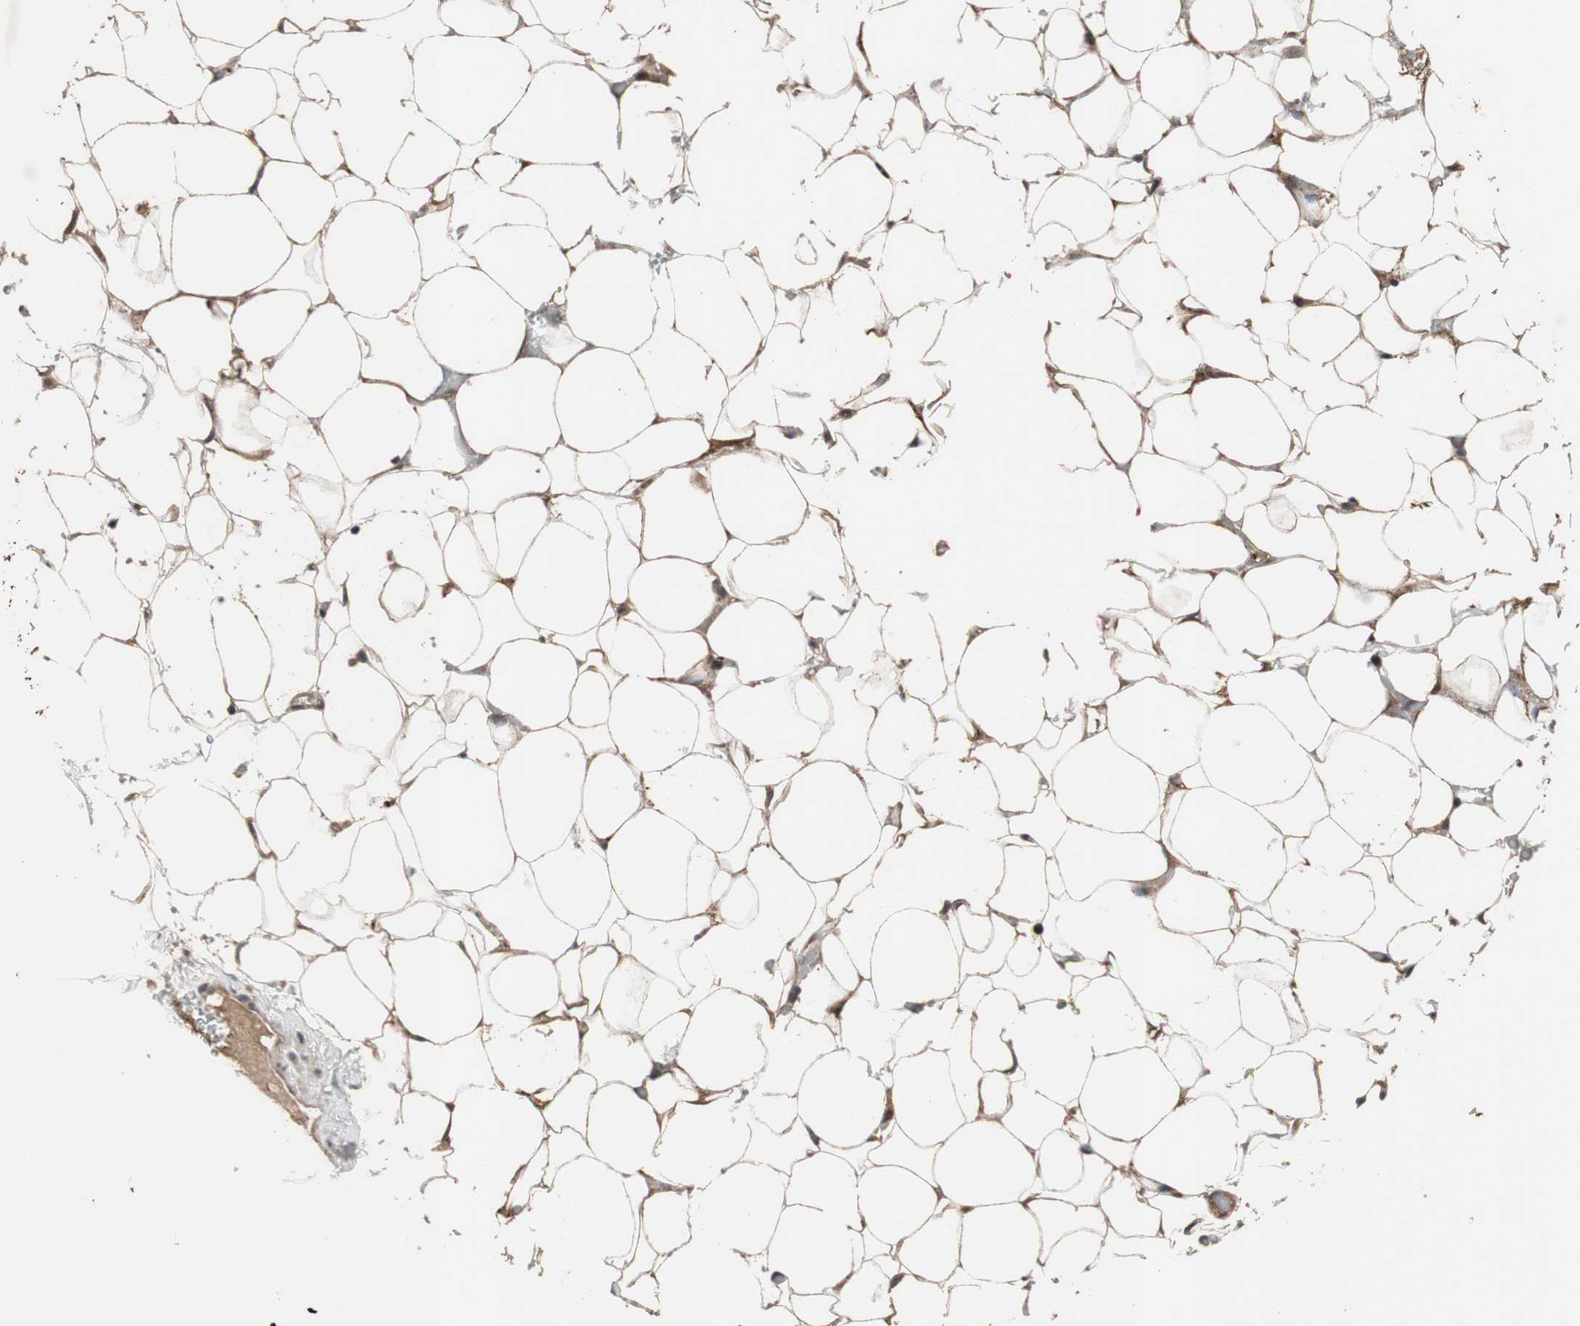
{"staining": {"intensity": "moderate", "quantity": ">75%", "location": "cytoplasmic/membranous,nuclear"}, "tissue": "adipose tissue", "cell_type": "Adipocytes", "image_type": "normal", "snomed": [{"axis": "morphology", "description": "Normal tissue, NOS"}, {"axis": "topography", "description": "Peripheral nerve tissue"}], "caption": "Immunohistochemistry (DAB (3,3'-diaminobenzidine)) staining of normal adipose tissue reveals moderate cytoplasmic/membranous,nuclear protein staining in approximately >75% of adipocytes. (DAB (3,3'-diaminobenzidine) IHC, brown staining for protein, blue staining for nuclei).", "gene": "KANSL1", "patient": {"sex": "male", "age": 70}}